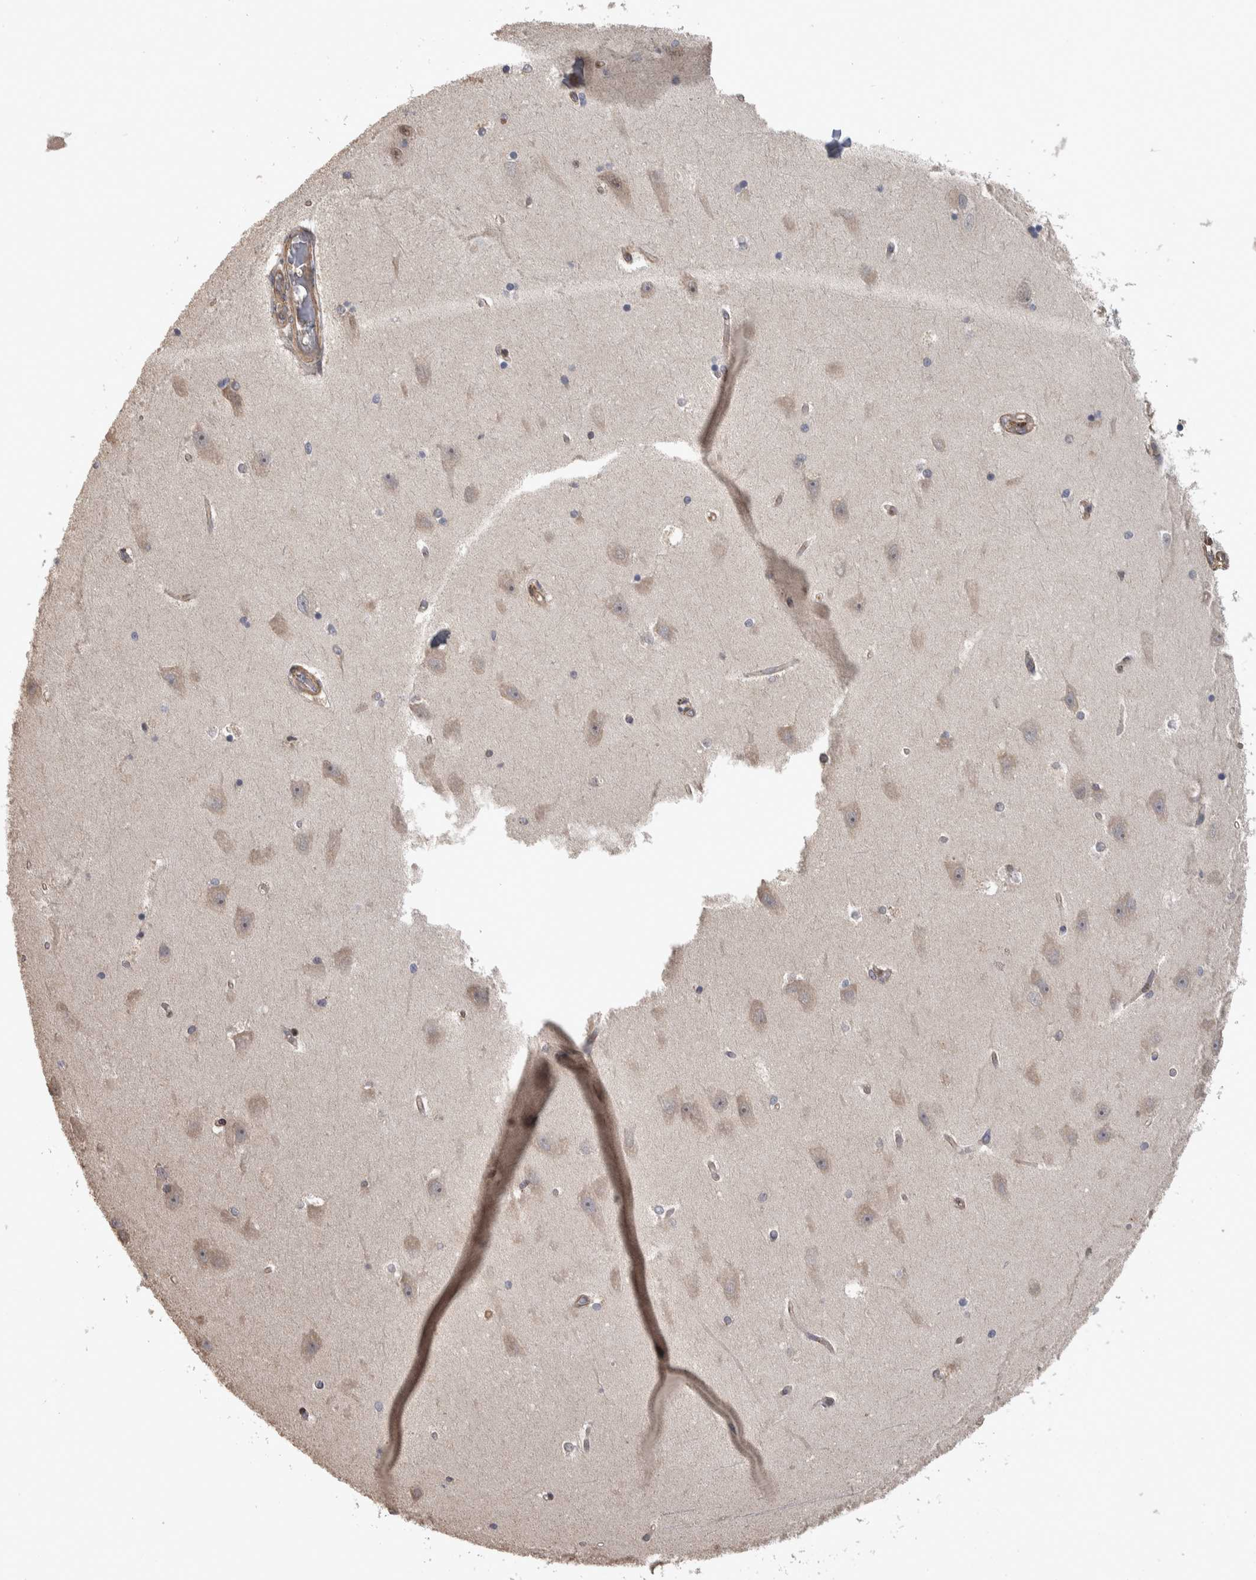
{"staining": {"intensity": "moderate", "quantity": "<25%", "location": "cytoplasmic/membranous"}, "tissue": "hippocampus", "cell_type": "Glial cells", "image_type": "normal", "snomed": [{"axis": "morphology", "description": "Normal tissue, NOS"}, {"axis": "topography", "description": "Hippocampus"}], "caption": "Immunohistochemistry micrograph of unremarkable human hippocampus stained for a protein (brown), which demonstrates low levels of moderate cytoplasmic/membranous staining in approximately <25% of glial cells.", "gene": "IFRD1", "patient": {"sex": "male", "age": 45}}